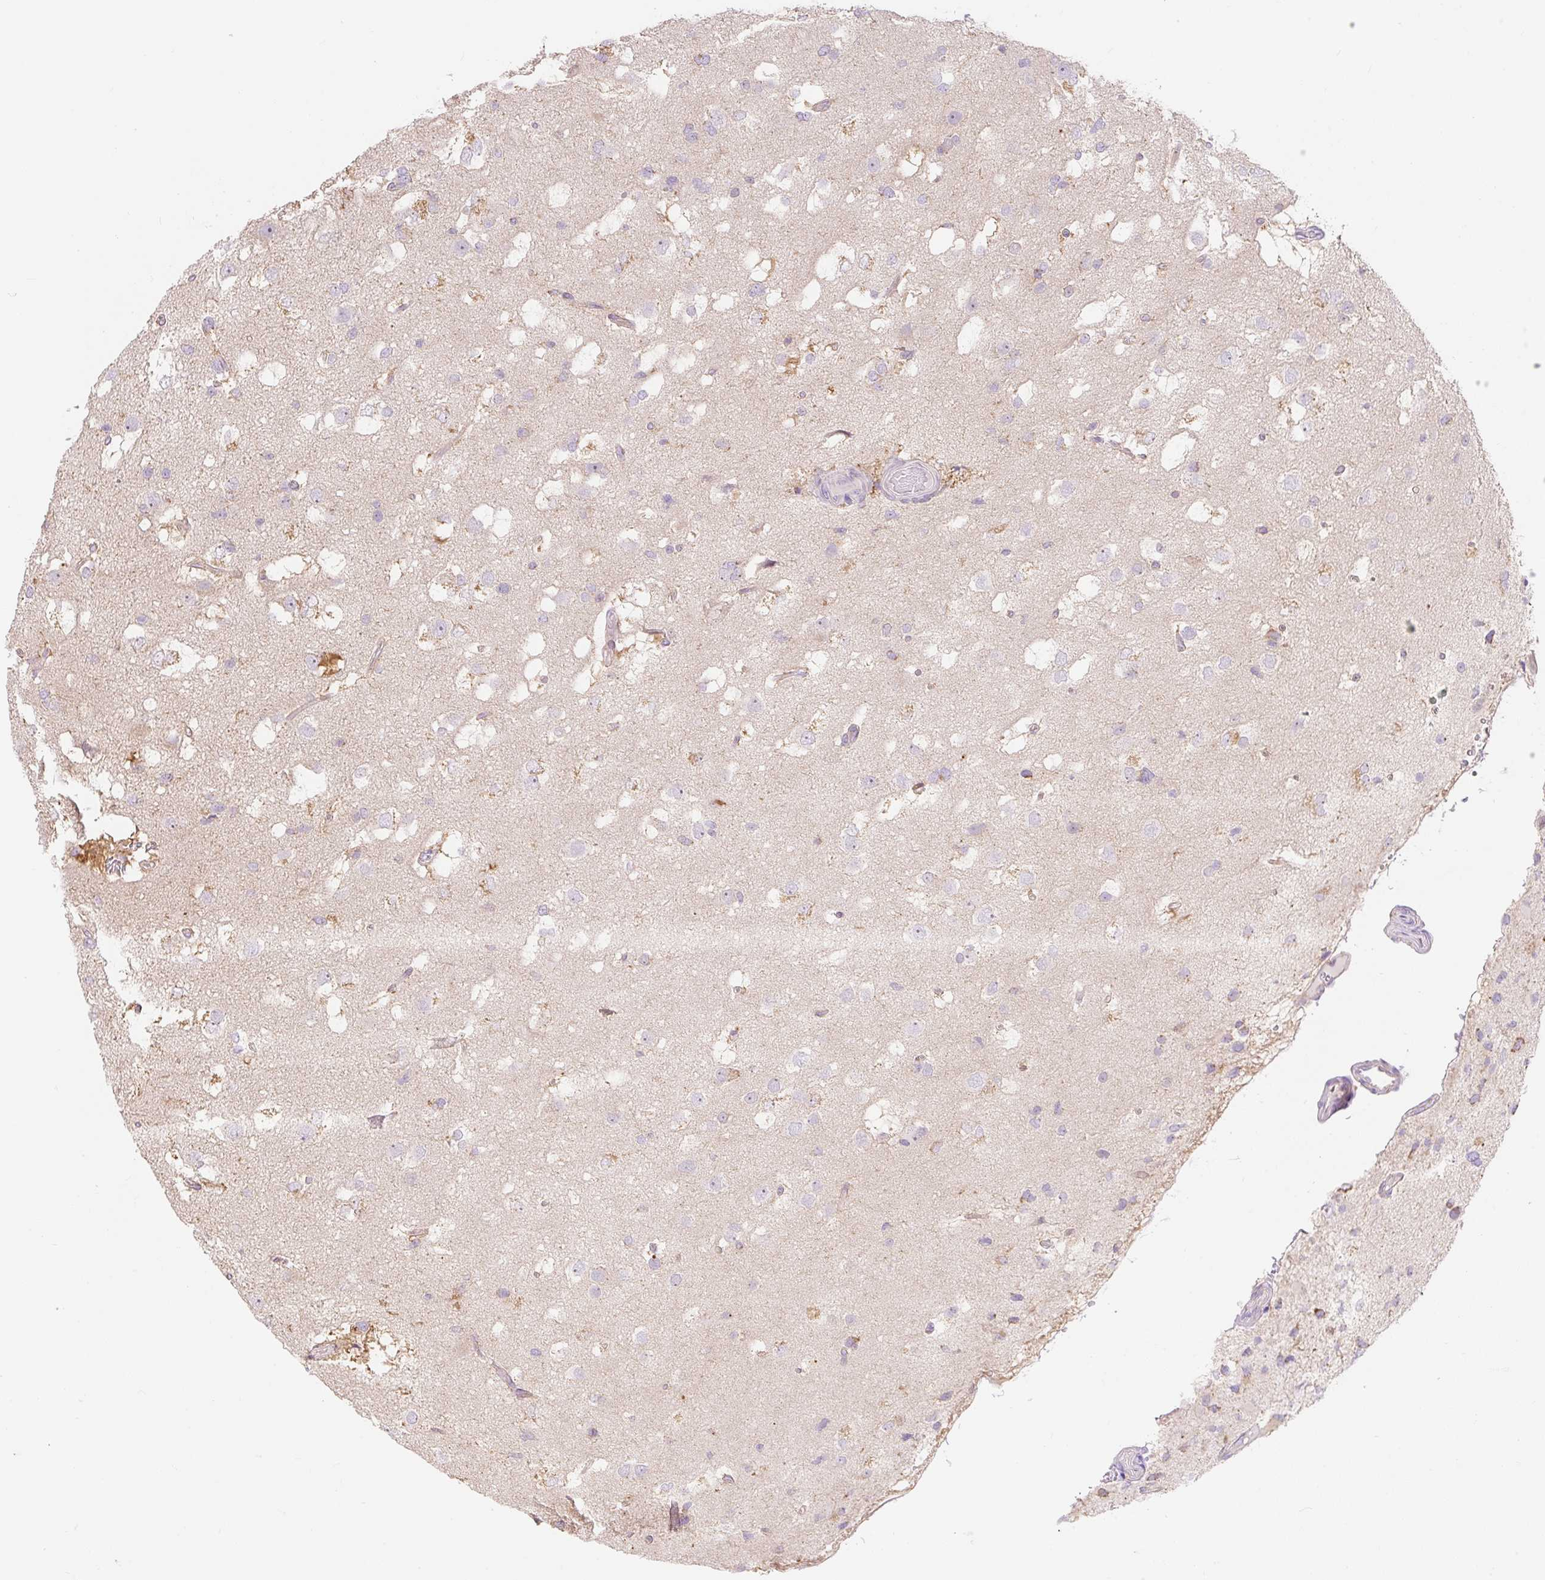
{"staining": {"intensity": "negative", "quantity": "none", "location": "none"}, "tissue": "glioma", "cell_type": "Tumor cells", "image_type": "cancer", "snomed": [{"axis": "morphology", "description": "Glioma, malignant, High grade"}, {"axis": "topography", "description": "Brain"}], "caption": "This is an immunohistochemistry image of malignant glioma (high-grade). There is no expression in tumor cells.", "gene": "DHX35", "patient": {"sex": "male", "age": 53}}